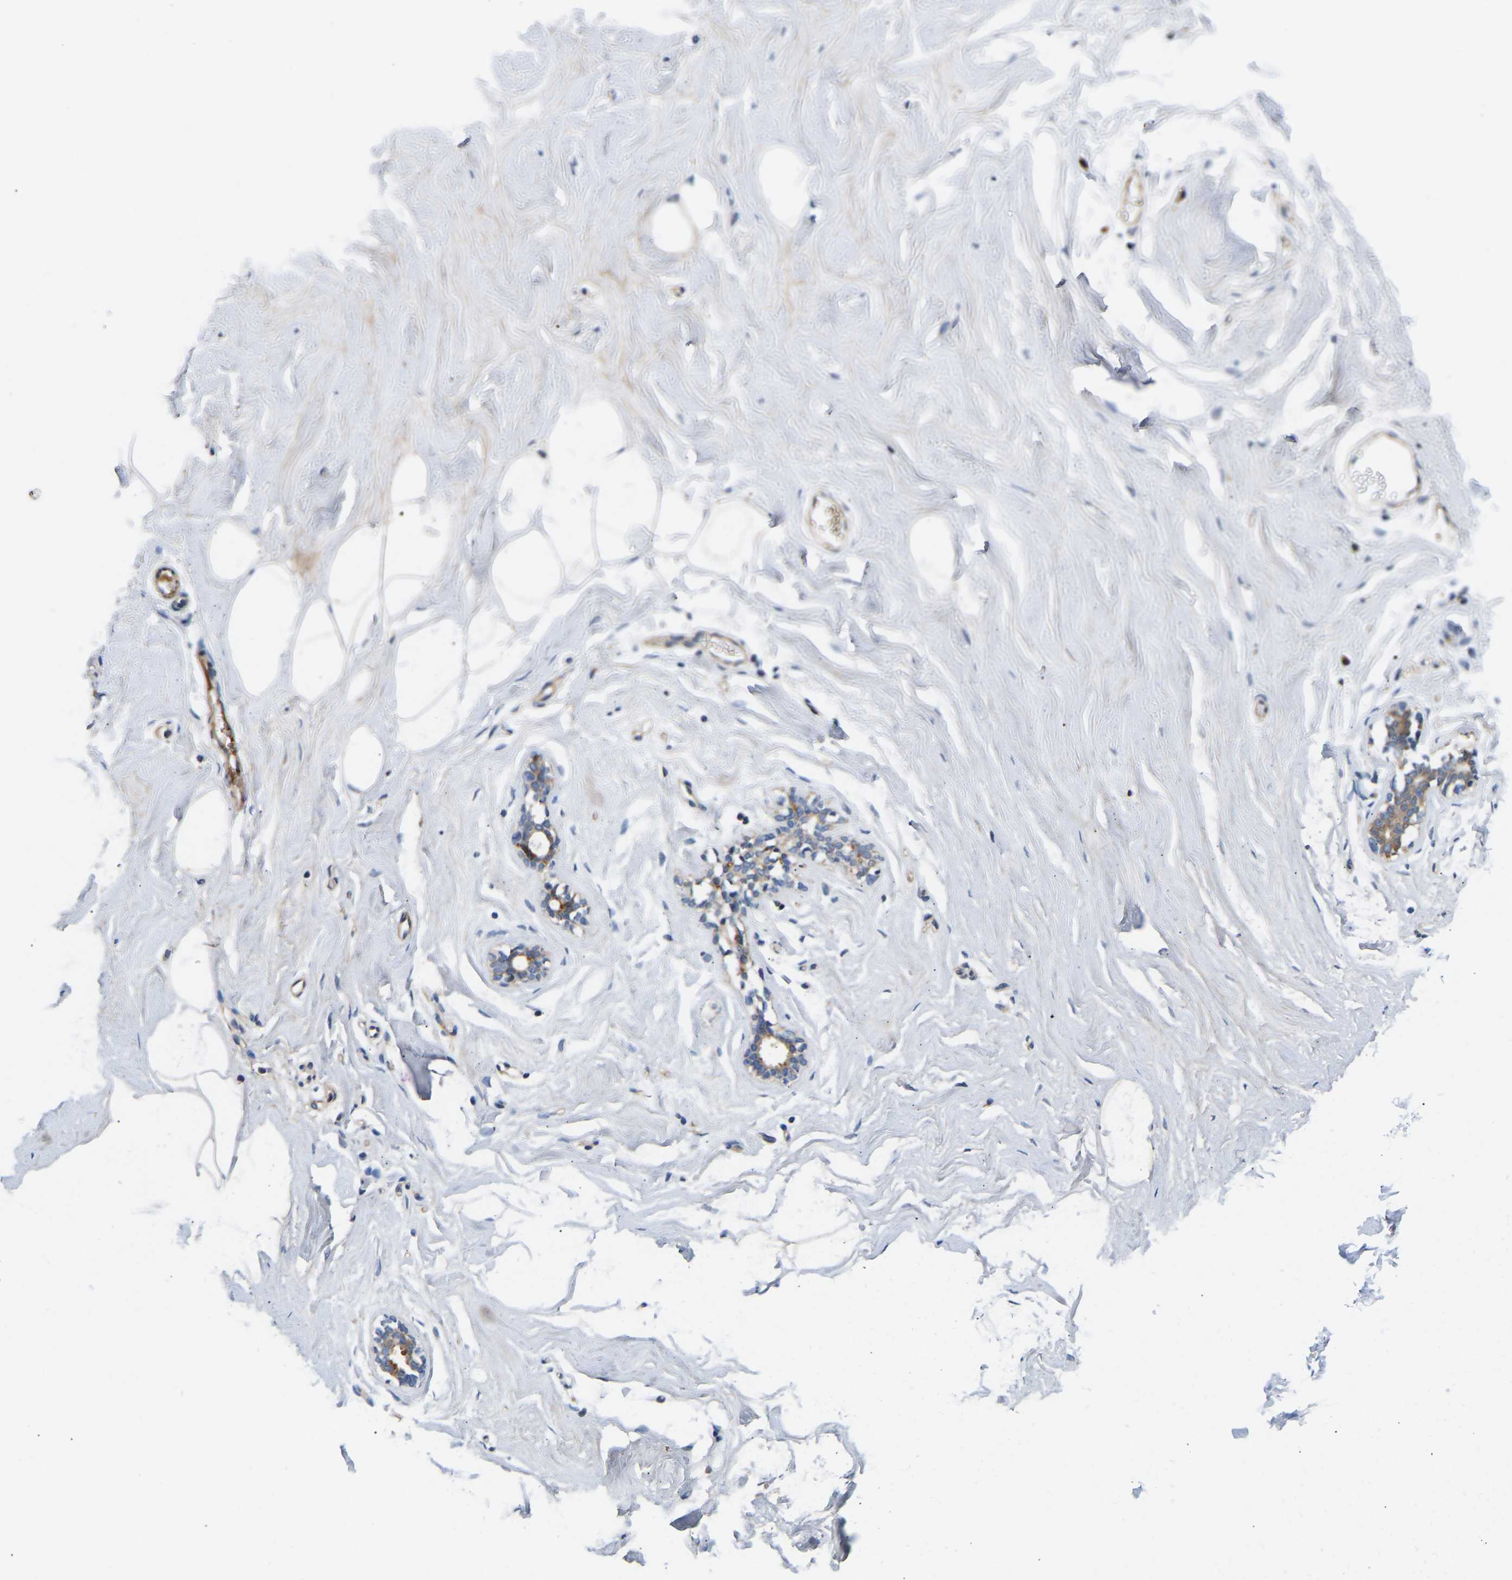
{"staining": {"intensity": "moderate", "quantity": "25%-75%", "location": "cytoplasmic/membranous"}, "tissue": "adipose tissue", "cell_type": "Adipocytes", "image_type": "normal", "snomed": [{"axis": "morphology", "description": "Normal tissue, NOS"}, {"axis": "morphology", "description": "Fibrosis, NOS"}, {"axis": "topography", "description": "Breast"}, {"axis": "topography", "description": "Adipose tissue"}], "caption": "This is a histology image of IHC staining of normal adipose tissue, which shows moderate positivity in the cytoplasmic/membranous of adipocytes.", "gene": "AIMP2", "patient": {"sex": "female", "age": 39}}